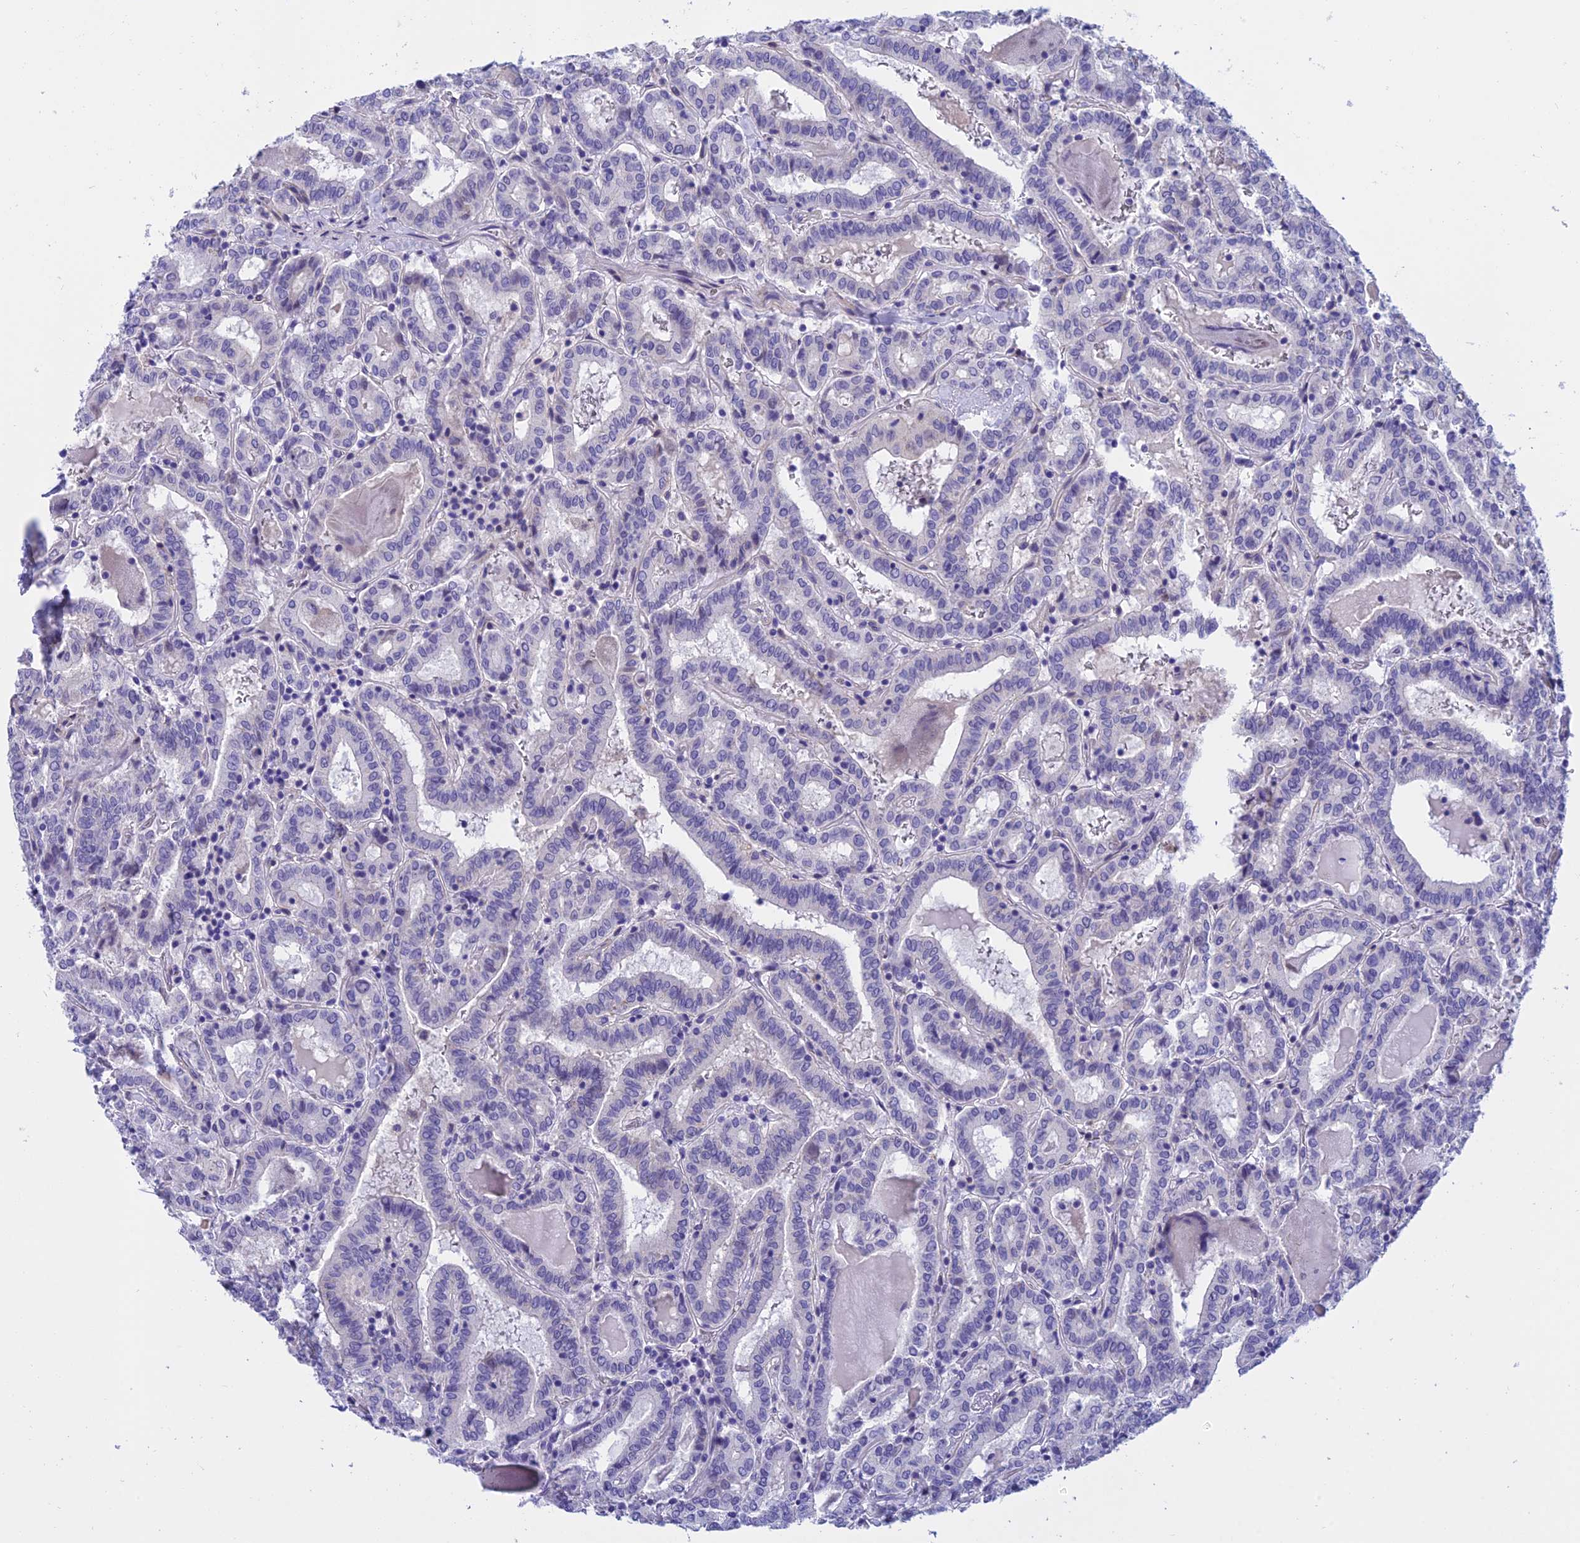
{"staining": {"intensity": "negative", "quantity": "none", "location": "none"}, "tissue": "thyroid cancer", "cell_type": "Tumor cells", "image_type": "cancer", "snomed": [{"axis": "morphology", "description": "Papillary adenocarcinoma, NOS"}, {"axis": "topography", "description": "Thyroid gland"}], "caption": "Immunohistochemical staining of human thyroid cancer shows no significant positivity in tumor cells. The staining is performed using DAB (3,3'-diaminobenzidine) brown chromogen with nuclei counter-stained in using hematoxylin.", "gene": "C17orf67", "patient": {"sex": "female", "age": 72}}